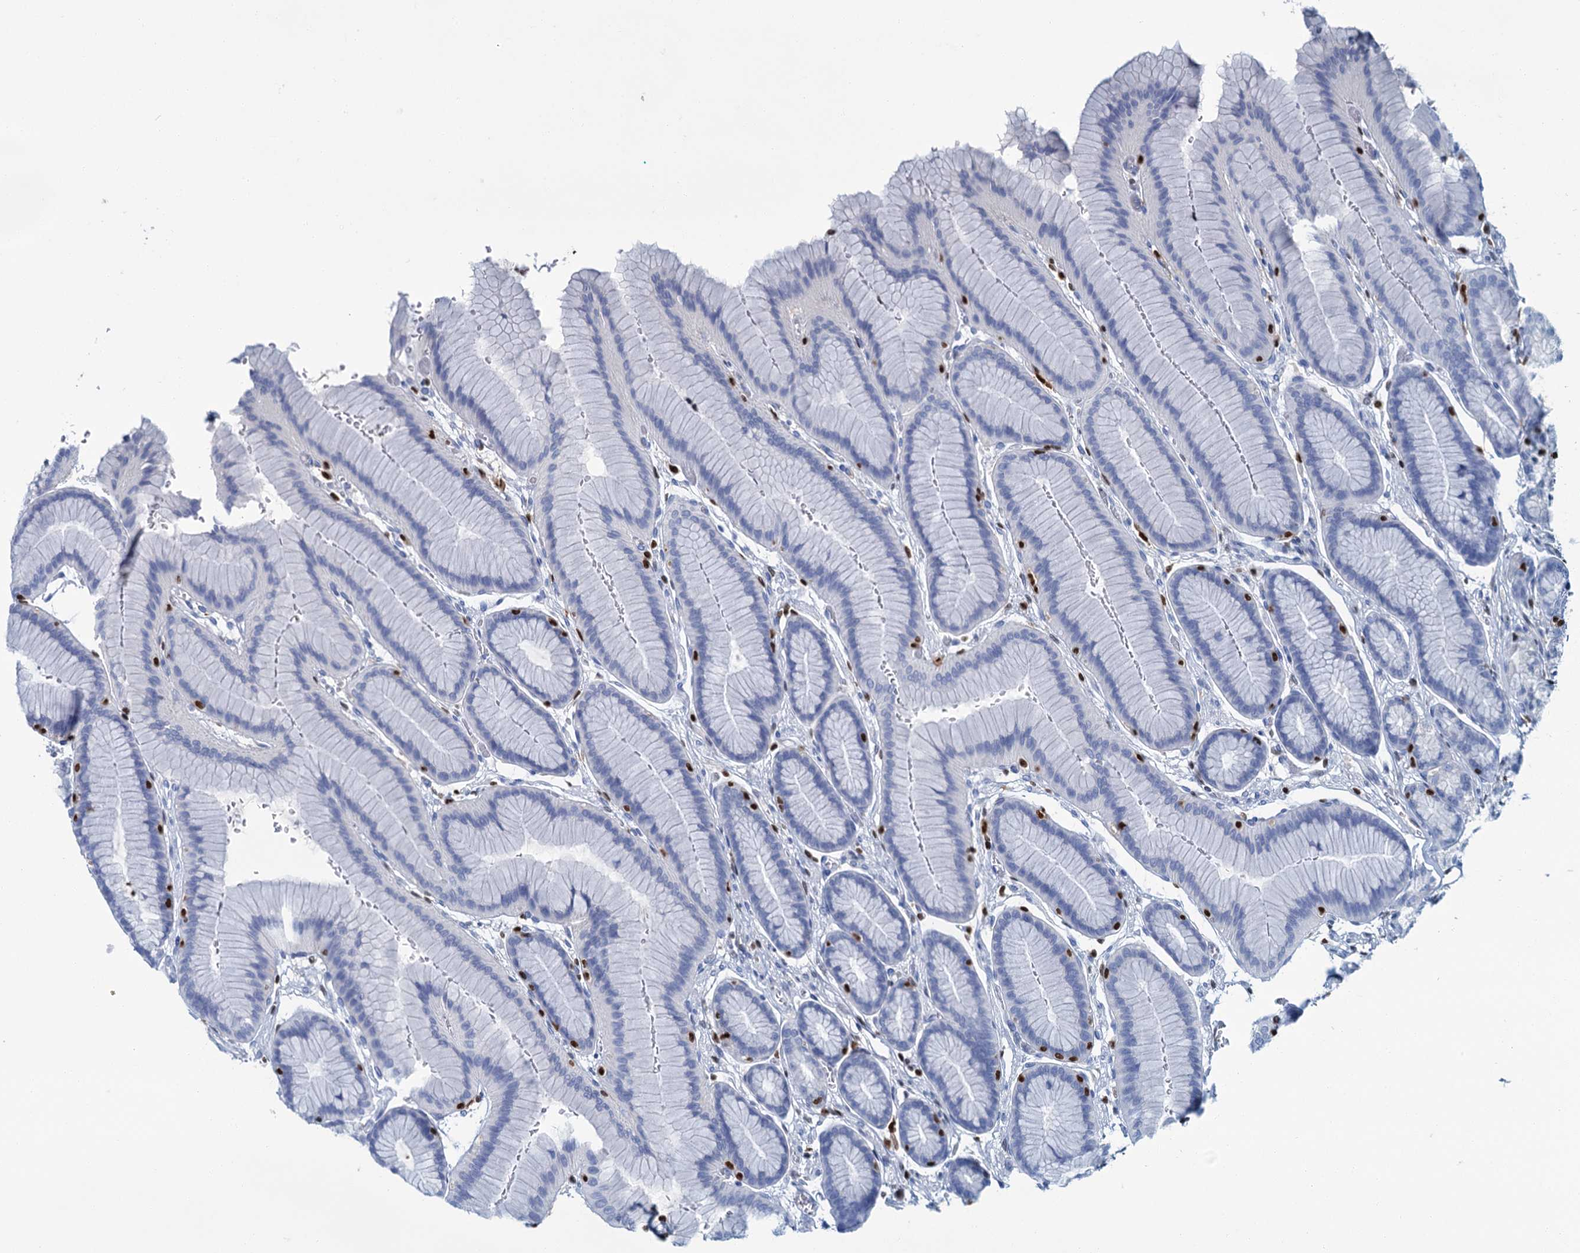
{"staining": {"intensity": "negative", "quantity": "none", "location": "none"}, "tissue": "stomach", "cell_type": "Glandular cells", "image_type": "normal", "snomed": [{"axis": "morphology", "description": "Normal tissue, NOS"}, {"axis": "morphology", "description": "Adenocarcinoma, NOS"}, {"axis": "morphology", "description": "Adenocarcinoma, High grade"}, {"axis": "topography", "description": "Stomach, upper"}, {"axis": "topography", "description": "Stomach"}], "caption": "DAB immunohistochemical staining of normal human stomach exhibits no significant expression in glandular cells.", "gene": "CELF2", "patient": {"sex": "female", "age": 65}}